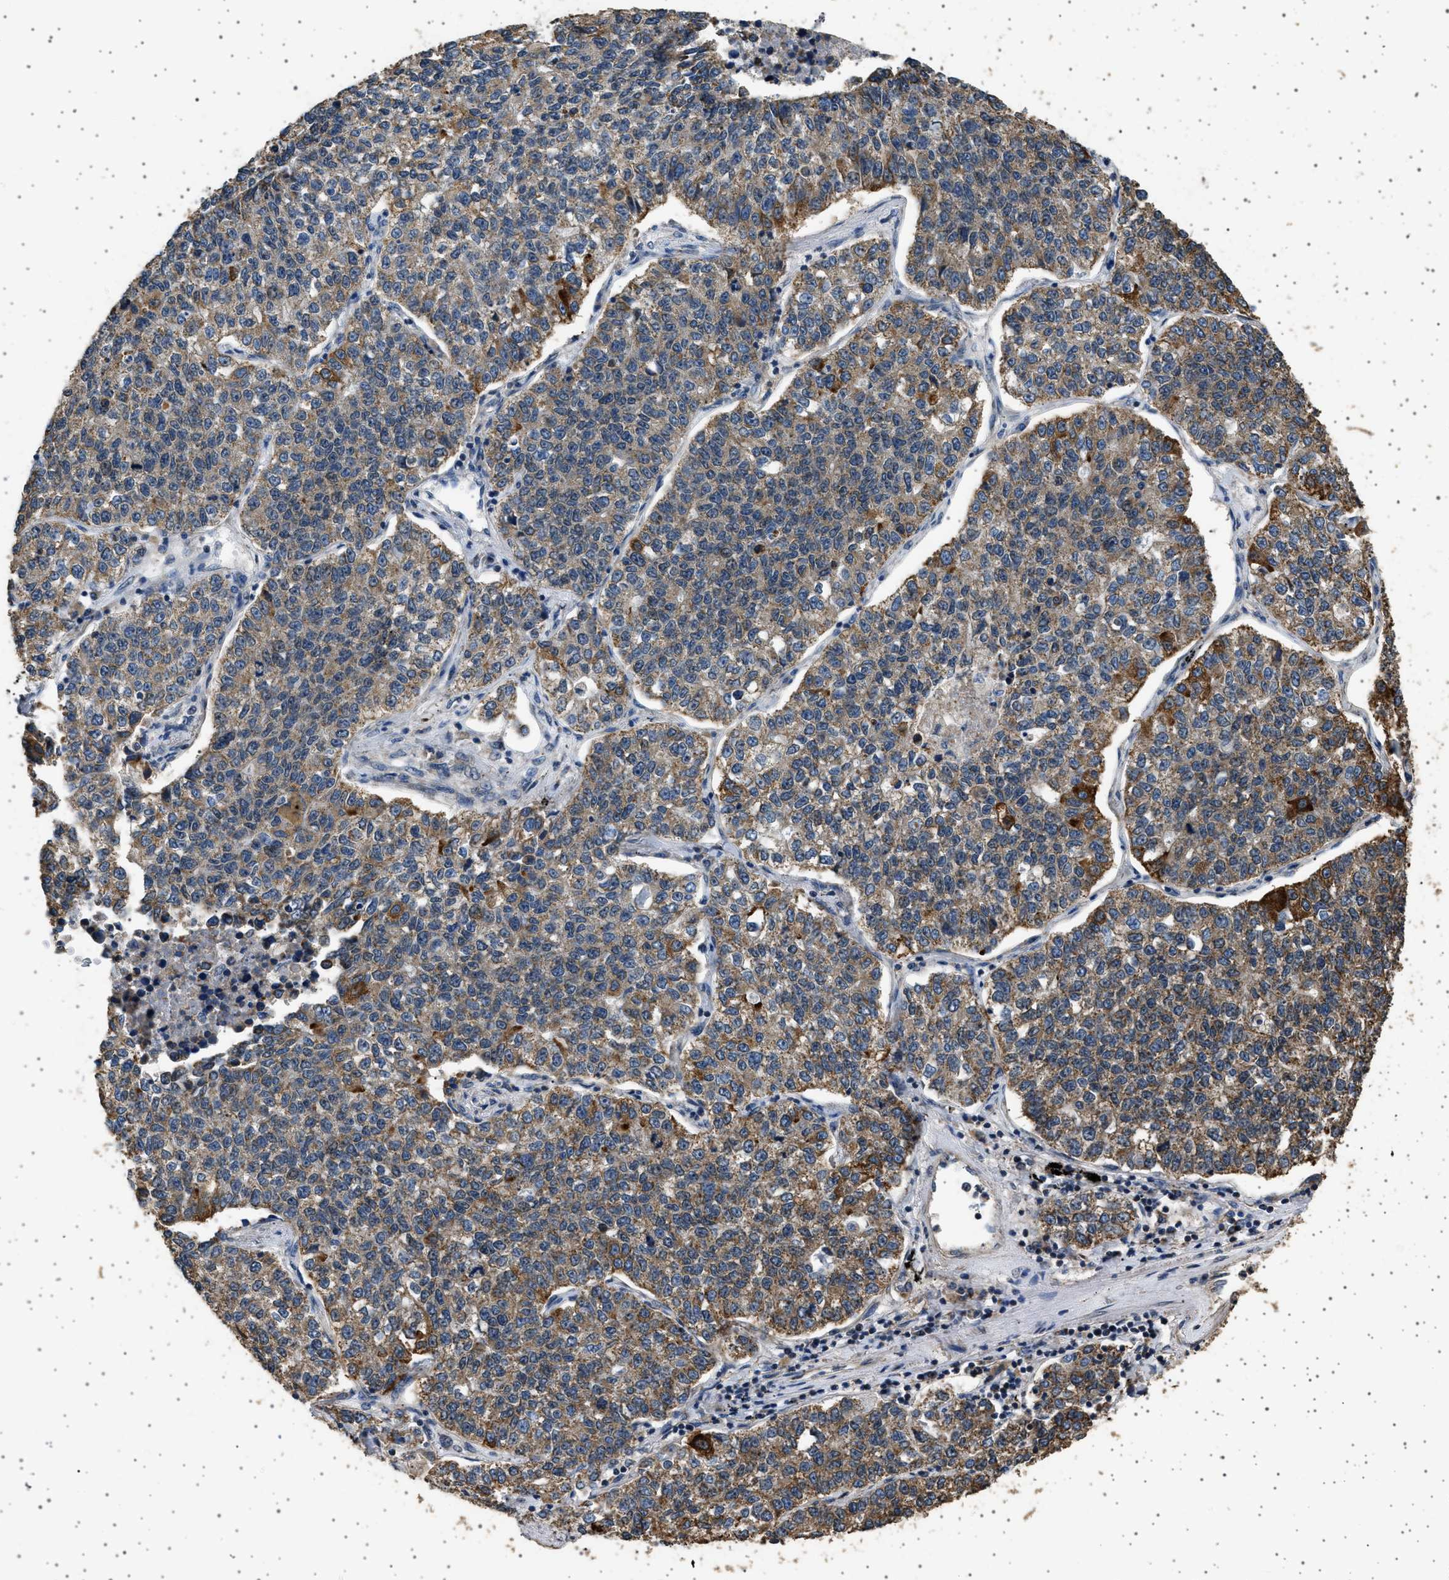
{"staining": {"intensity": "moderate", "quantity": ">75%", "location": "cytoplasmic/membranous"}, "tissue": "lung cancer", "cell_type": "Tumor cells", "image_type": "cancer", "snomed": [{"axis": "morphology", "description": "Adenocarcinoma, NOS"}, {"axis": "topography", "description": "Lung"}], "caption": "Immunohistochemistry (IHC) of lung cancer displays medium levels of moderate cytoplasmic/membranous staining in approximately >75% of tumor cells. (Brightfield microscopy of DAB IHC at high magnification).", "gene": "KCNA4", "patient": {"sex": "male", "age": 49}}